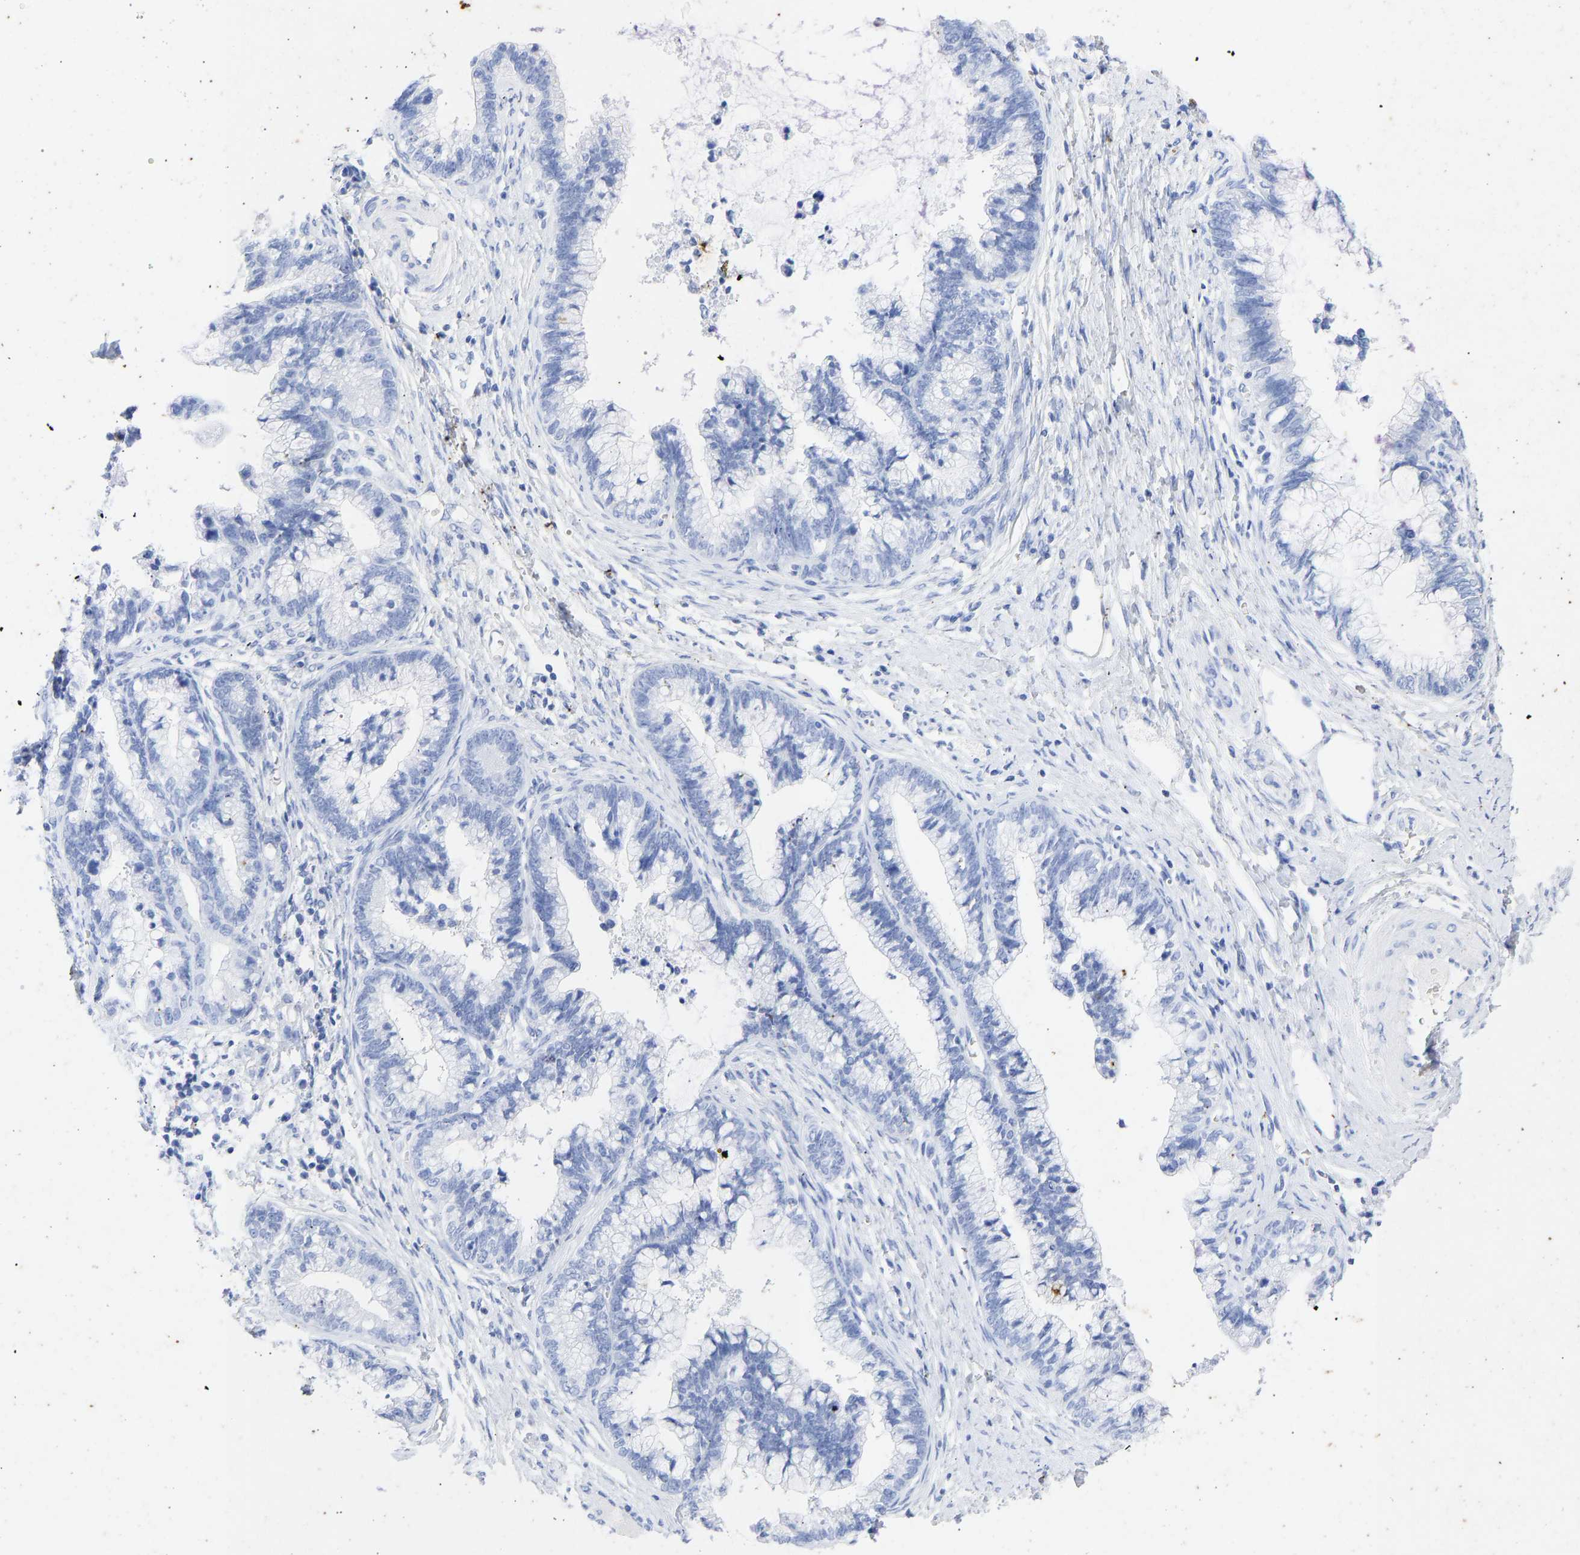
{"staining": {"intensity": "negative", "quantity": "none", "location": "none"}, "tissue": "cervical cancer", "cell_type": "Tumor cells", "image_type": "cancer", "snomed": [{"axis": "morphology", "description": "Adenocarcinoma, NOS"}, {"axis": "topography", "description": "Cervix"}], "caption": "Tumor cells show no significant expression in cervical cancer (adenocarcinoma).", "gene": "KRT1", "patient": {"sex": "female", "age": 44}}